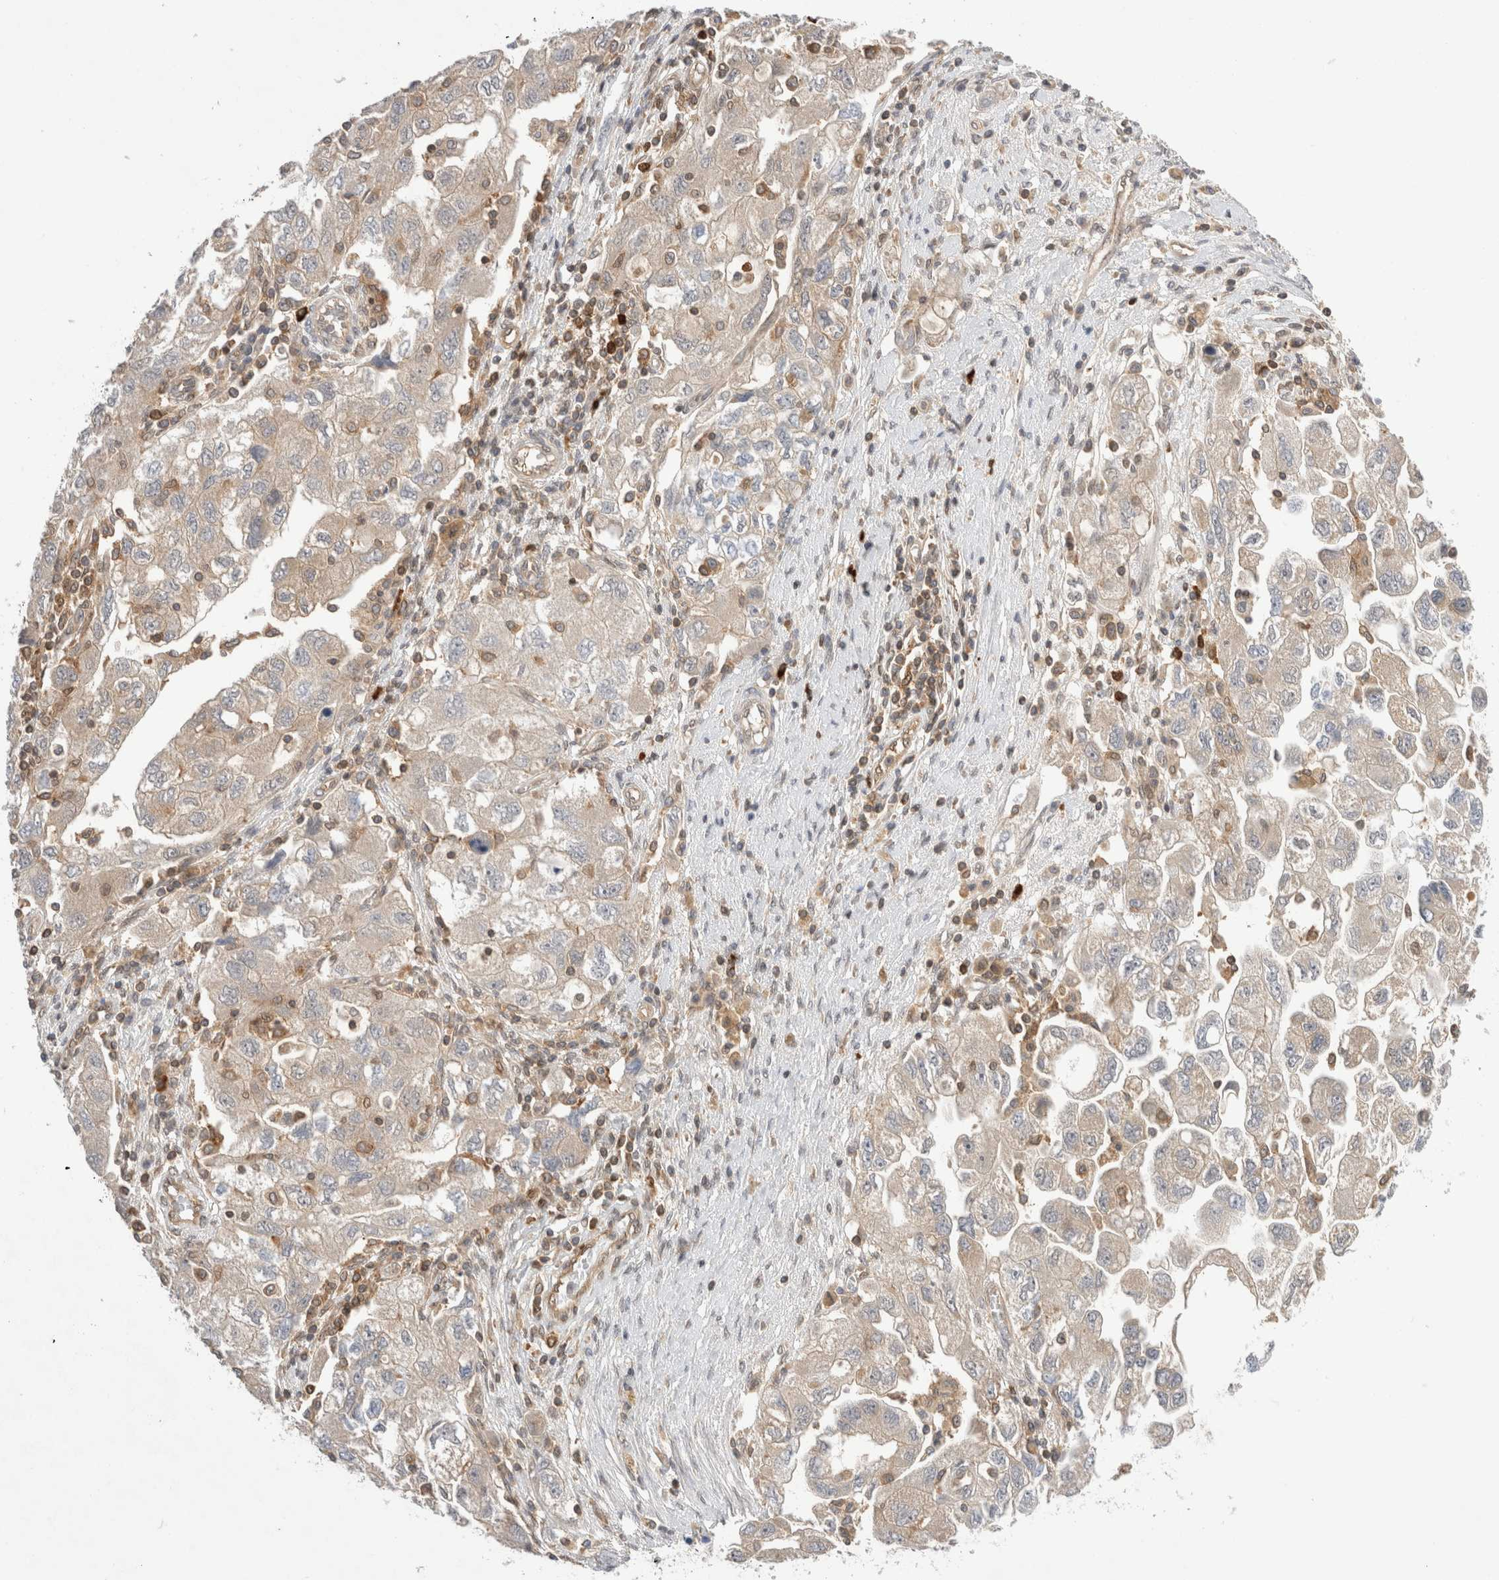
{"staining": {"intensity": "weak", "quantity": ">75%", "location": "cytoplasmic/membranous"}, "tissue": "ovarian cancer", "cell_type": "Tumor cells", "image_type": "cancer", "snomed": [{"axis": "morphology", "description": "Carcinoma, NOS"}, {"axis": "morphology", "description": "Cystadenocarcinoma, serous, NOS"}, {"axis": "topography", "description": "Ovary"}], "caption": "A micrograph of human ovarian serous cystadenocarcinoma stained for a protein reveals weak cytoplasmic/membranous brown staining in tumor cells. (Stains: DAB in brown, nuclei in blue, Microscopy: brightfield microscopy at high magnification).", "gene": "NFKB1", "patient": {"sex": "female", "age": 69}}